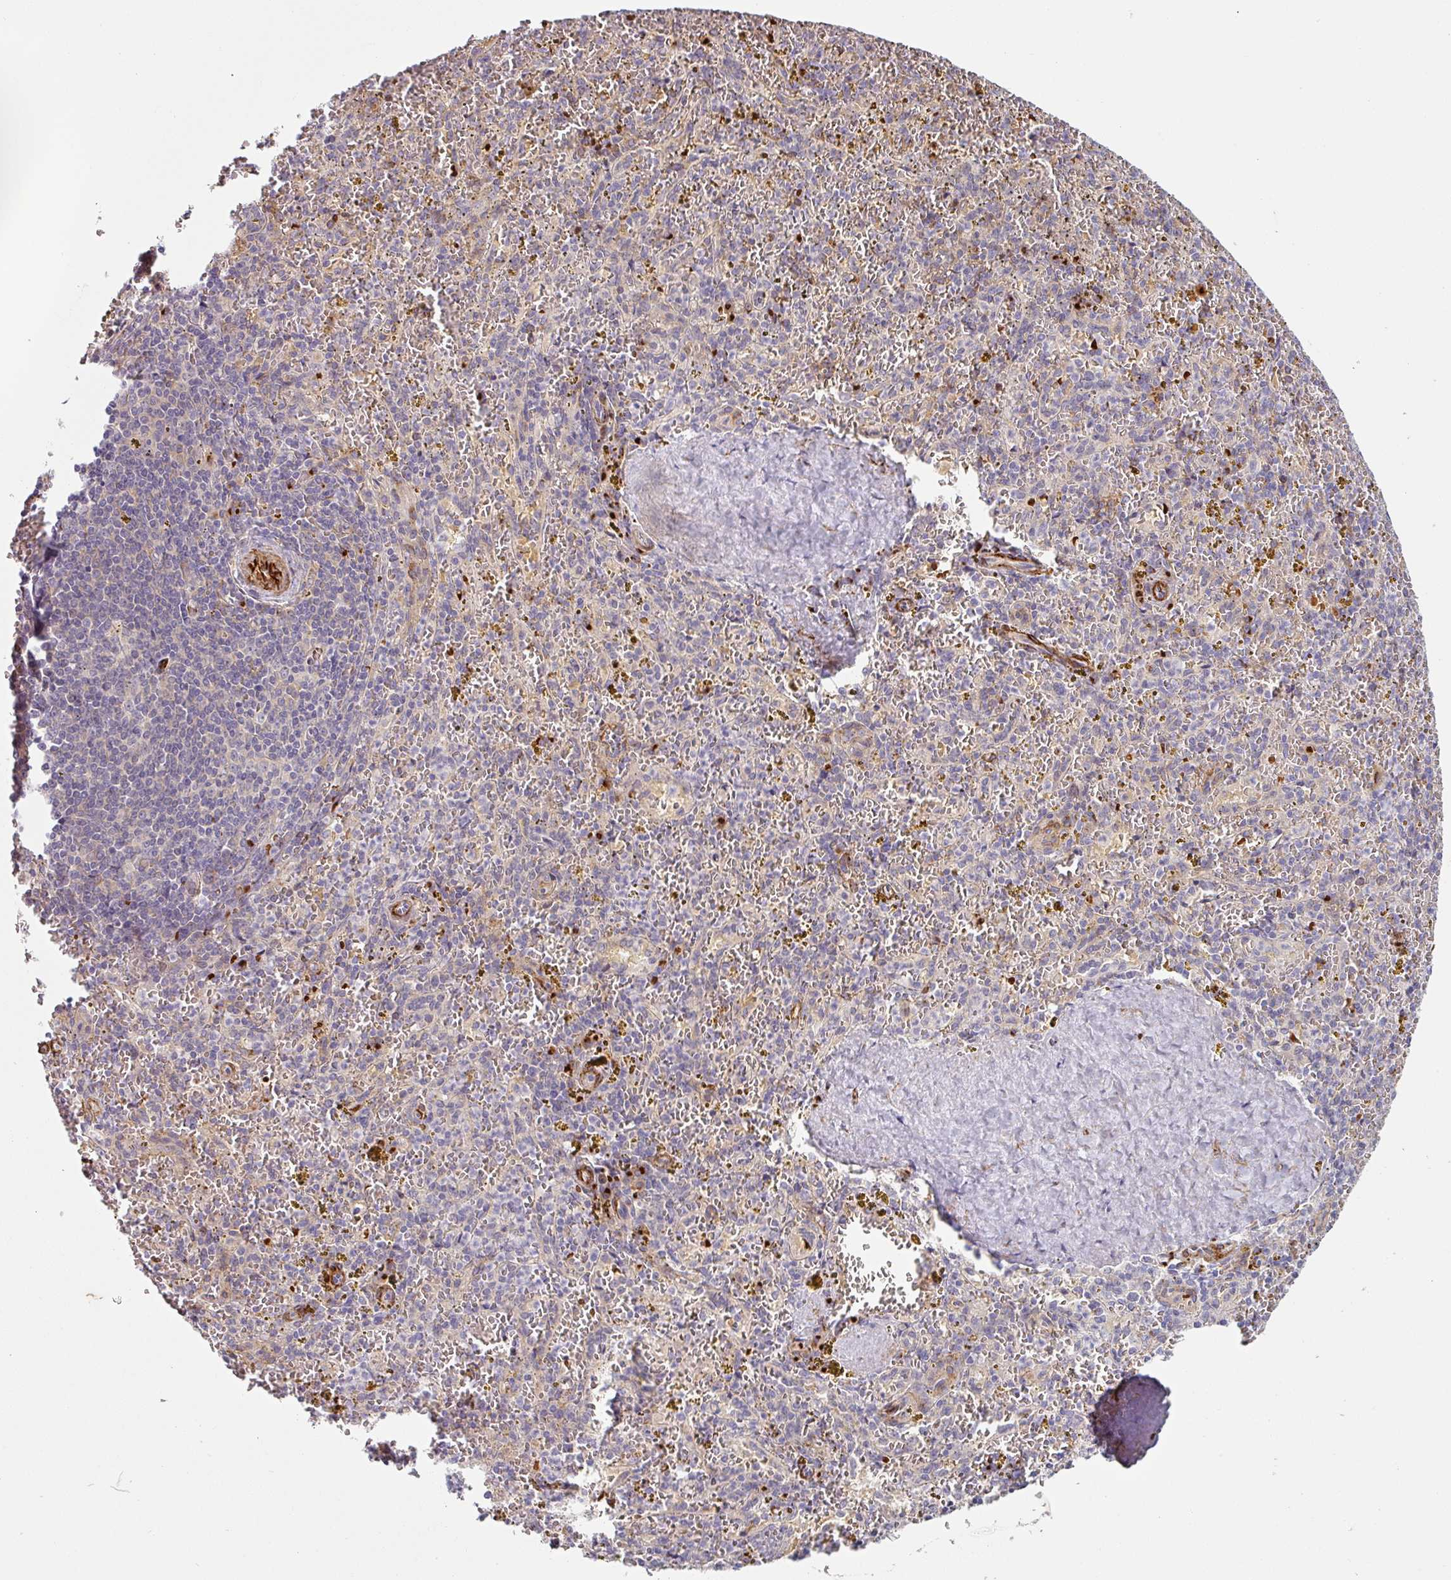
{"staining": {"intensity": "negative", "quantity": "none", "location": "none"}, "tissue": "spleen", "cell_type": "Cells in red pulp", "image_type": "normal", "snomed": [{"axis": "morphology", "description": "Normal tissue, NOS"}, {"axis": "topography", "description": "Spleen"}], "caption": "IHC photomicrograph of benign spleen: human spleen stained with DAB (3,3'-diaminobenzidine) exhibits no significant protein staining in cells in red pulp.", "gene": "PRODH2", "patient": {"sex": "male", "age": 57}}